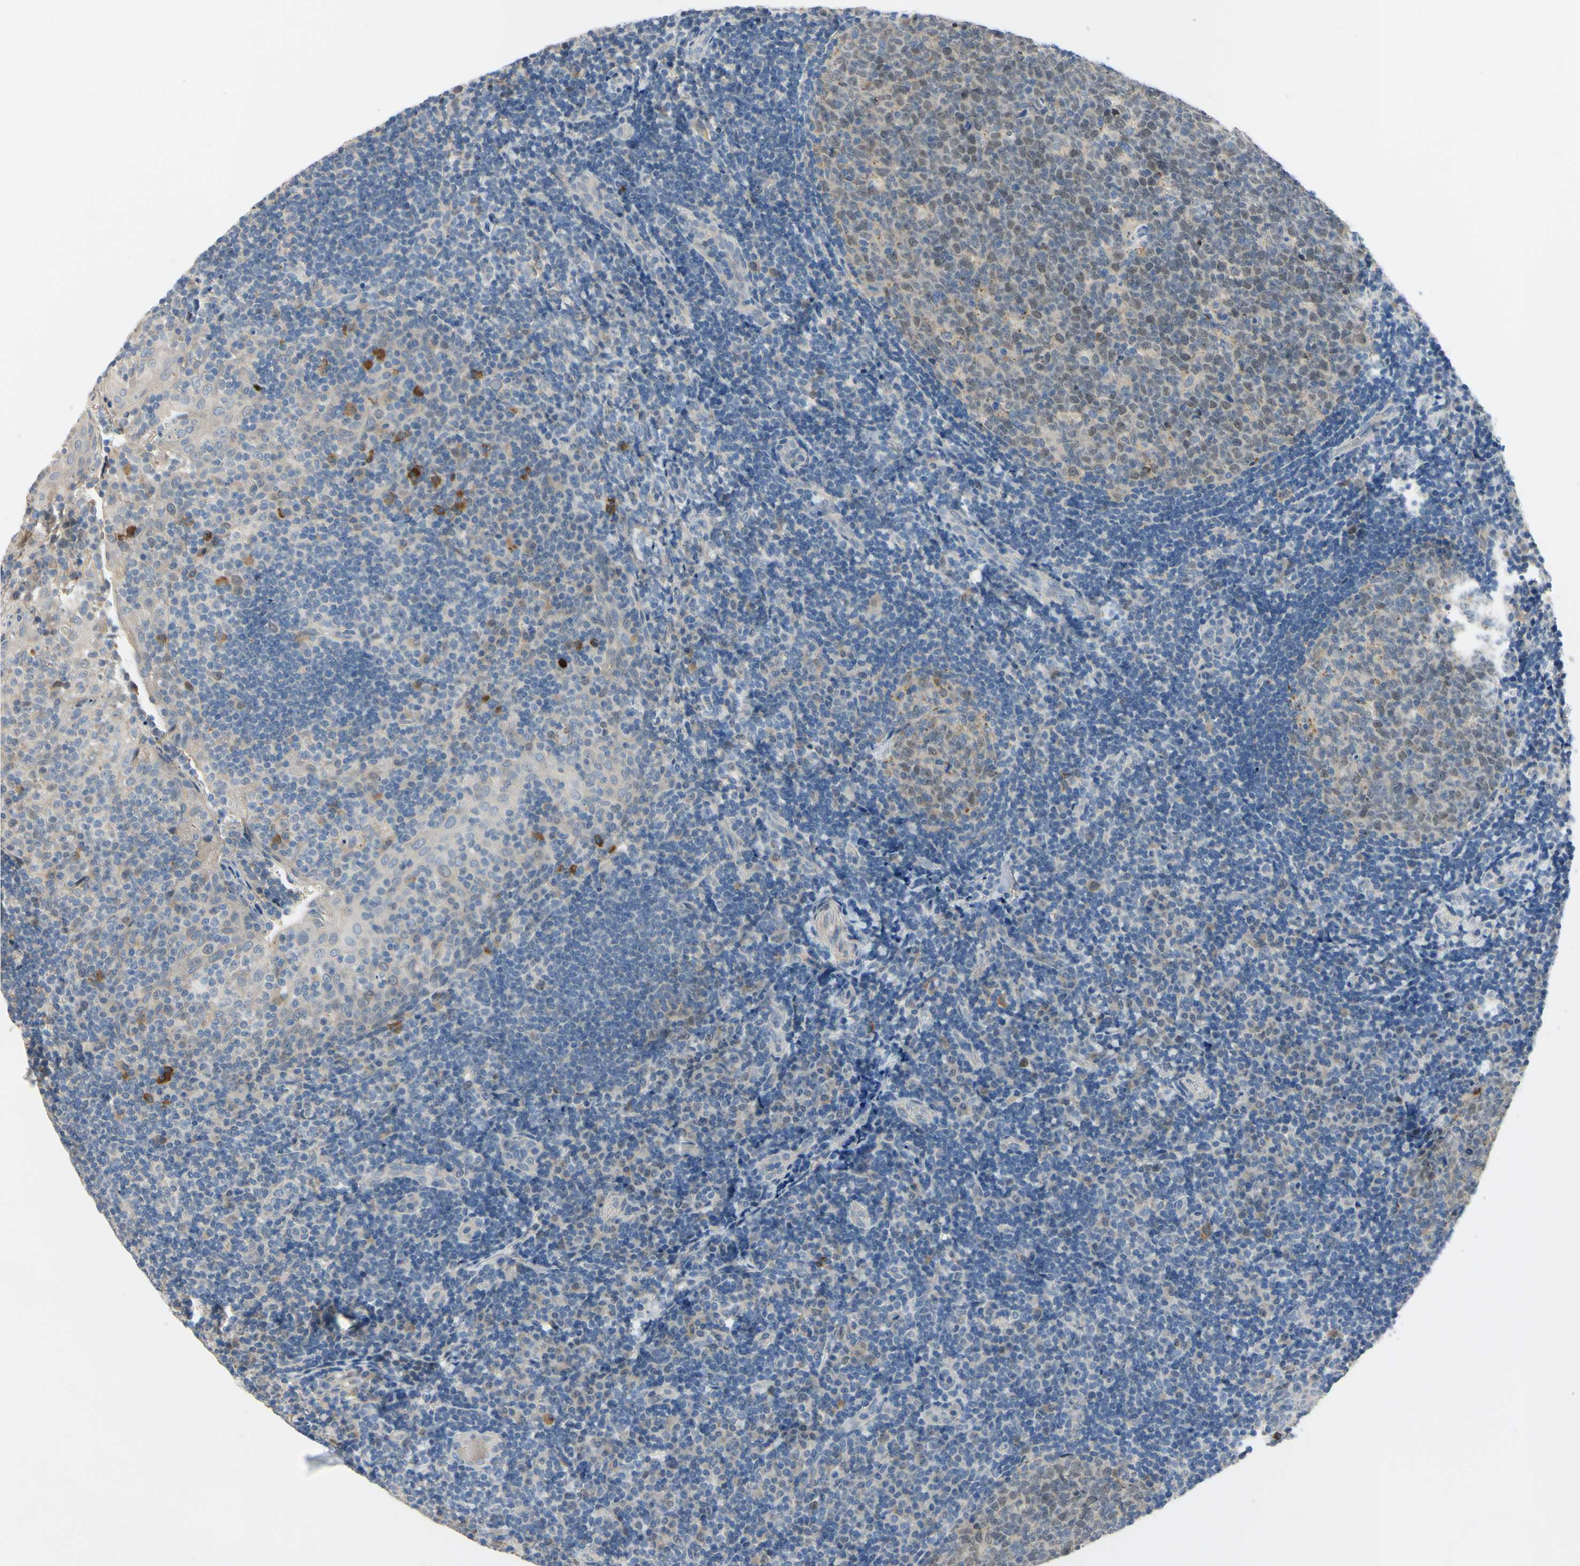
{"staining": {"intensity": "moderate", "quantity": ">75%", "location": "cytoplasmic/membranous"}, "tissue": "tonsil", "cell_type": "Germinal center cells", "image_type": "normal", "snomed": [{"axis": "morphology", "description": "Normal tissue, NOS"}, {"axis": "topography", "description": "Tonsil"}], "caption": "IHC (DAB) staining of normal tonsil demonstrates moderate cytoplasmic/membranous protein staining in approximately >75% of germinal center cells.", "gene": "LHX9", "patient": {"sex": "female", "age": 40}}